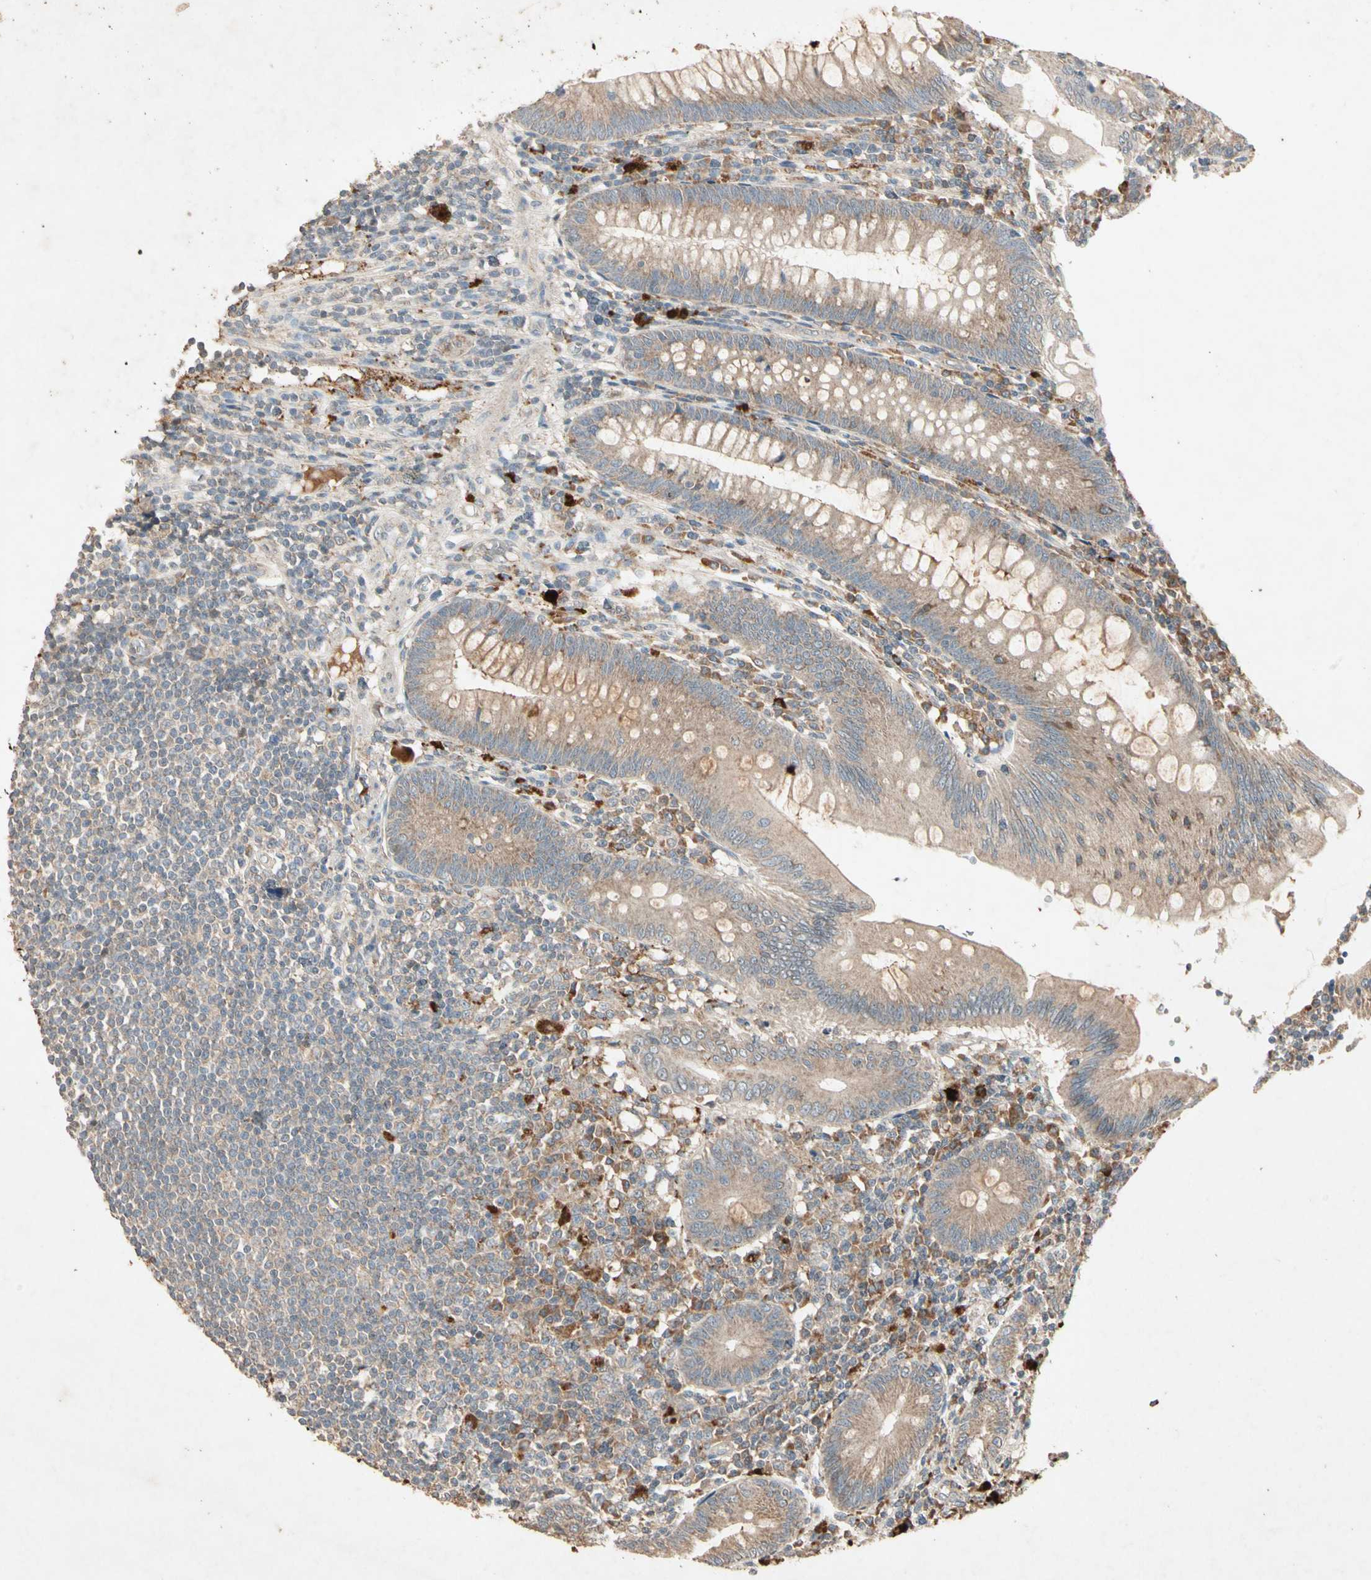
{"staining": {"intensity": "weak", "quantity": ">75%", "location": "cytoplasmic/membranous"}, "tissue": "appendix", "cell_type": "Glandular cells", "image_type": "normal", "snomed": [{"axis": "morphology", "description": "Normal tissue, NOS"}, {"axis": "morphology", "description": "Inflammation, NOS"}, {"axis": "topography", "description": "Appendix"}], "caption": "Immunohistochemistry staining of unremarkable appendix, which displays low levels of weak cytoplasmic/membranous expression in about >75% of glandular cells indicating weak cytoplasmic/membranous protein staining. The staining was performed using DAB (3,3'-diaminobenzidine) (brown) for protein detection and nuclei were counterstained in hematoxylin (blue).", "gene": "GPLD1", "patient": {"sex": "male", "age": 46}}